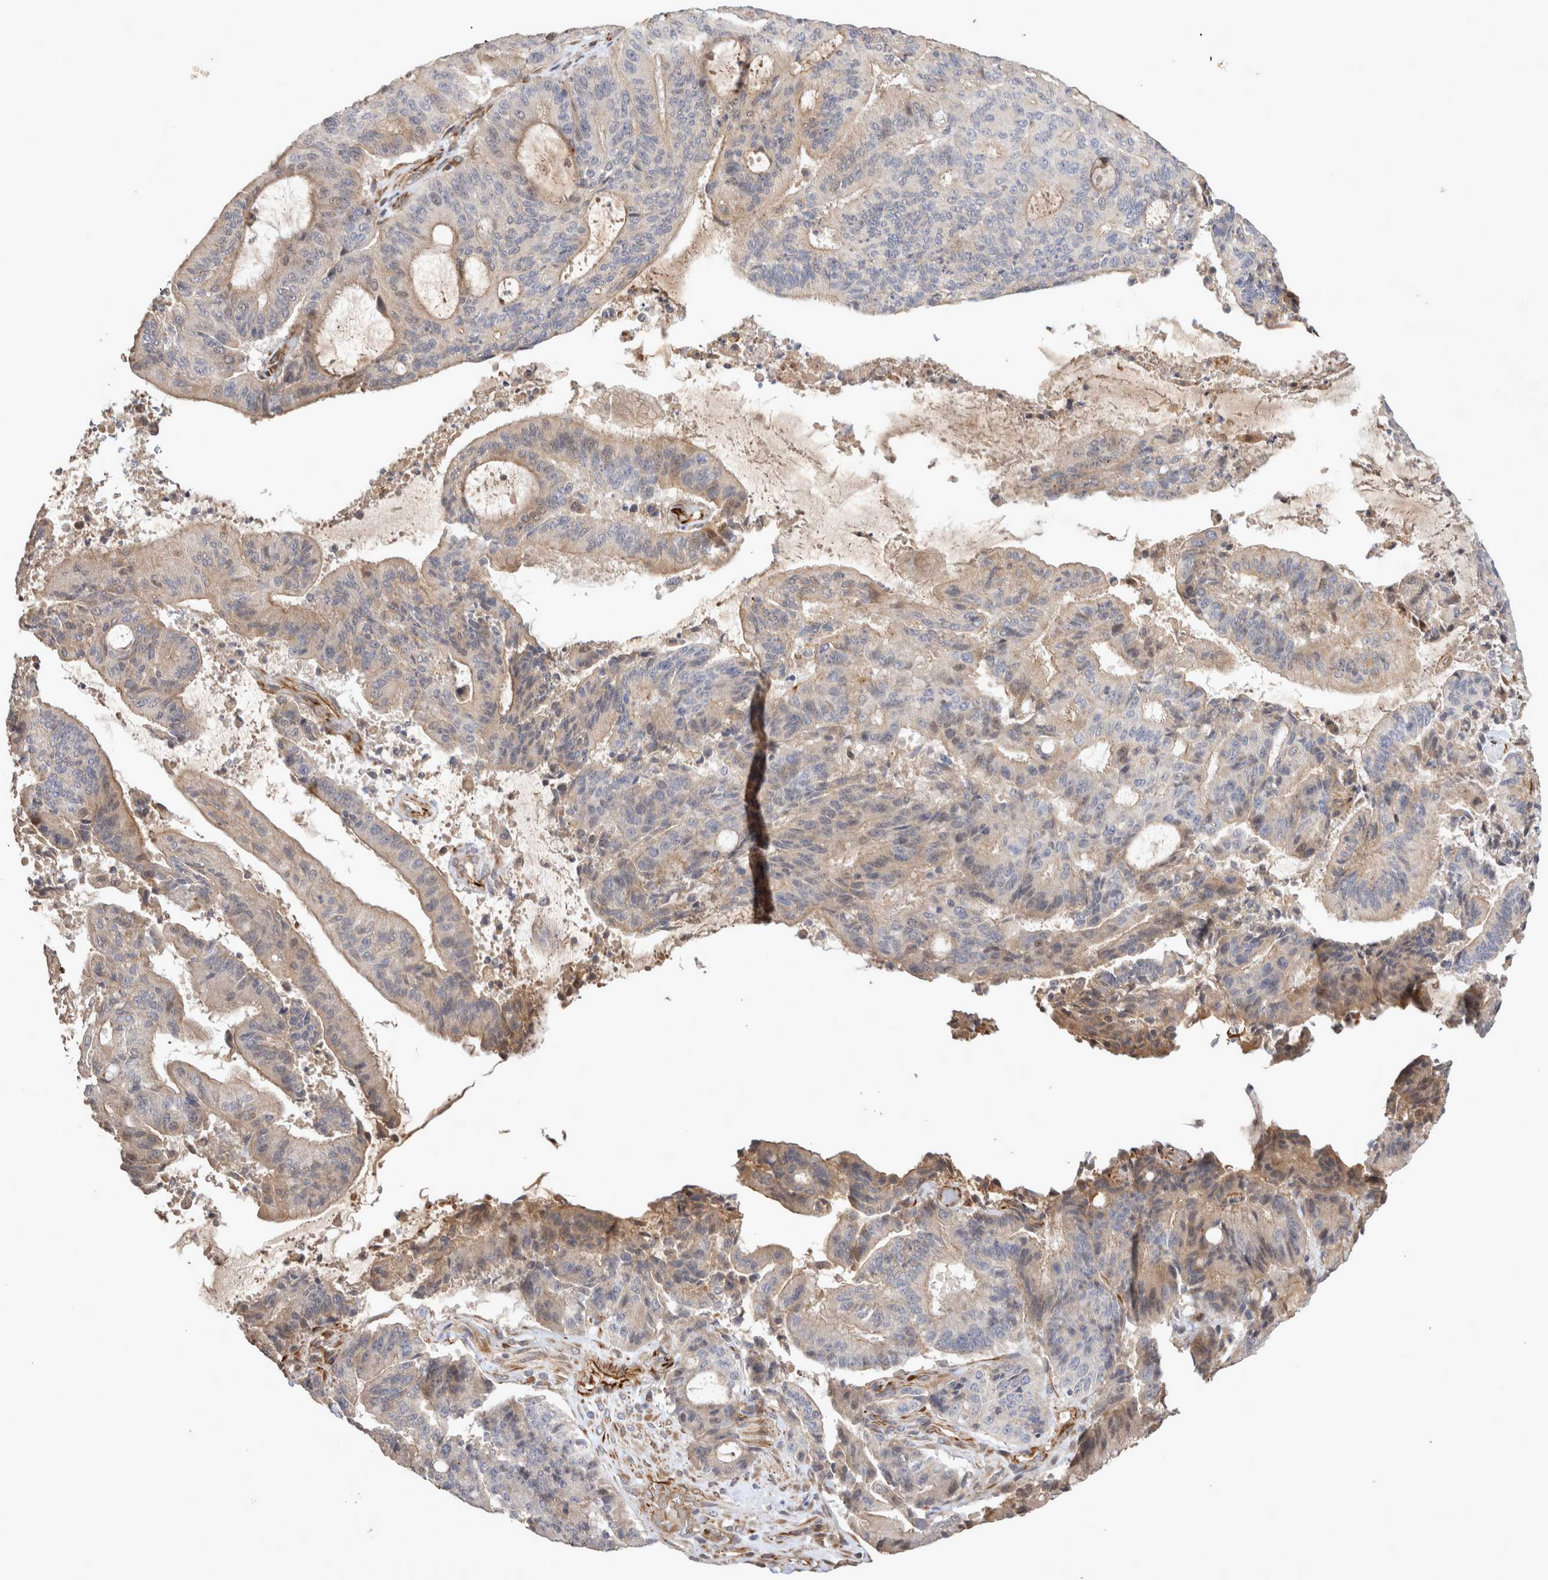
{"staining": {"intensity": "weak", "quantity": "<25%", "location": "cytoplasmic/membranous"}, "tissue": "liver cancer", "cell_type": "Tumor cells", "image_type": "cancer", "snomed": [{"axis": "morphology", "description": "Normal tissue, NOS"}, {"axis": "morphology", "description": "Cholangiocarcinoma"}, {"axis": "topography", "description": "Liver"}, {"axis": "topography", "description": "Peripheral nerve tissue"}], "caption": "Immunohistochemistry of human liver cancer exhibits no staining in tumor cells.", "gene": "NMU", "patient": {"sex": "female", "age": 73}}